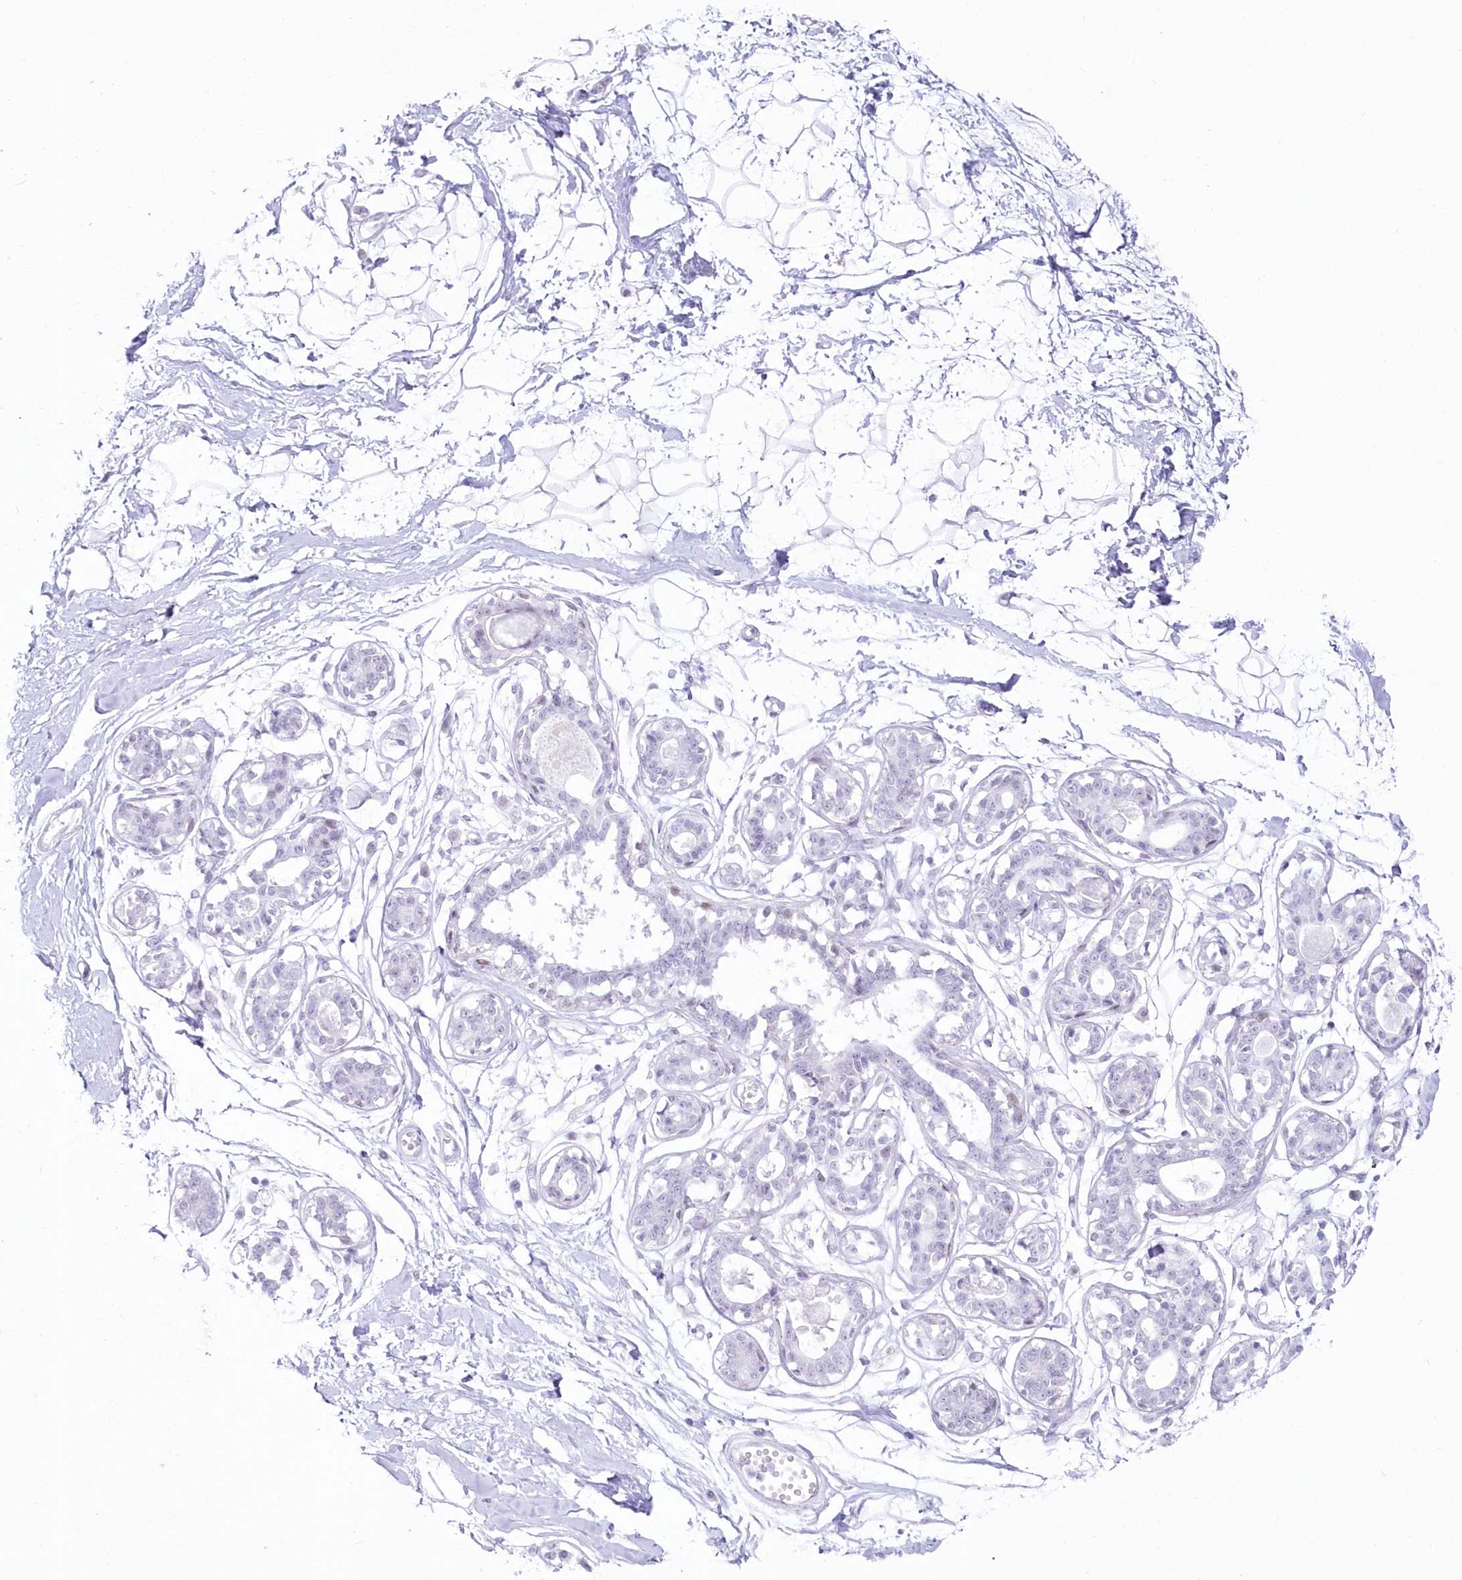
{"staining": {"intensity": "negative", "quantity": "none", "location": "none"}, "tissue": "breast", "cell_type": "Adipocytes", "image_type": "normal", "snomed": [{"axis": "morphology", "description": "Normal tissue, NOS"}, {"axis": "topography", "description": "Breast"}], "caption": "Adipocytes show no significant staining in normal breast. (DAB immunohistochemistry, high magnification).", "gene": "ZNF843", "patient": {"sex": "female", "age": 45}}